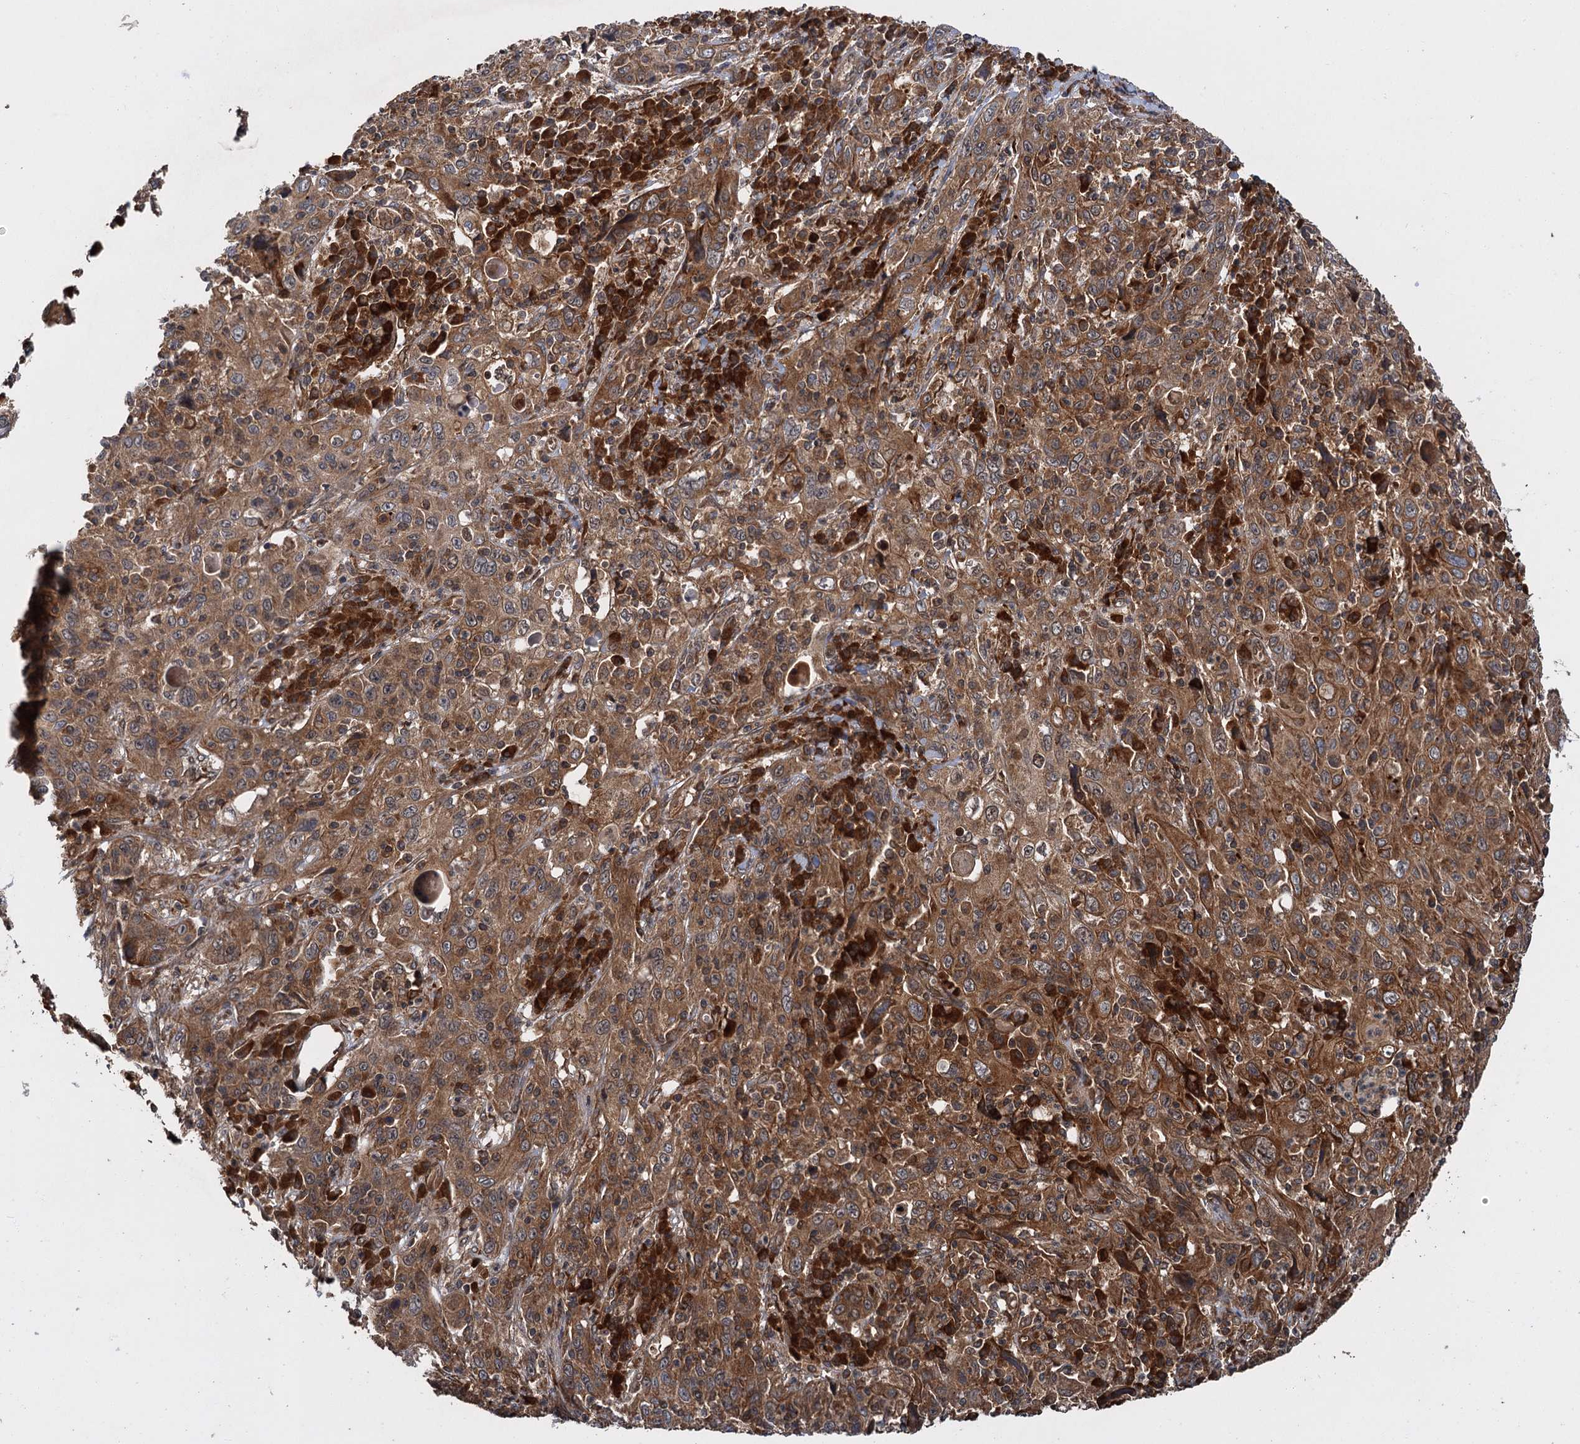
{"staining": {"intensity": "moderate", "quantity": ">75%", "location": "cytoplasmic/membranous"}, "tissue": "cervical cancer", "cell_type": "Tumor cells", "image_type": "cancer", "snomed": [{"axis": "morphology", "description": "Squamous cell carcinoma, NOS"}, {"axis": "topography", "description": "Cervix"}], "caption": "Squamous cell carcinoma (cervical) stained for a protein shows moderate cytoplasmic/membranous positivity in tumor cells.", "gene": "KANSL2", "patient": {"sex": "female", "age": 46}}